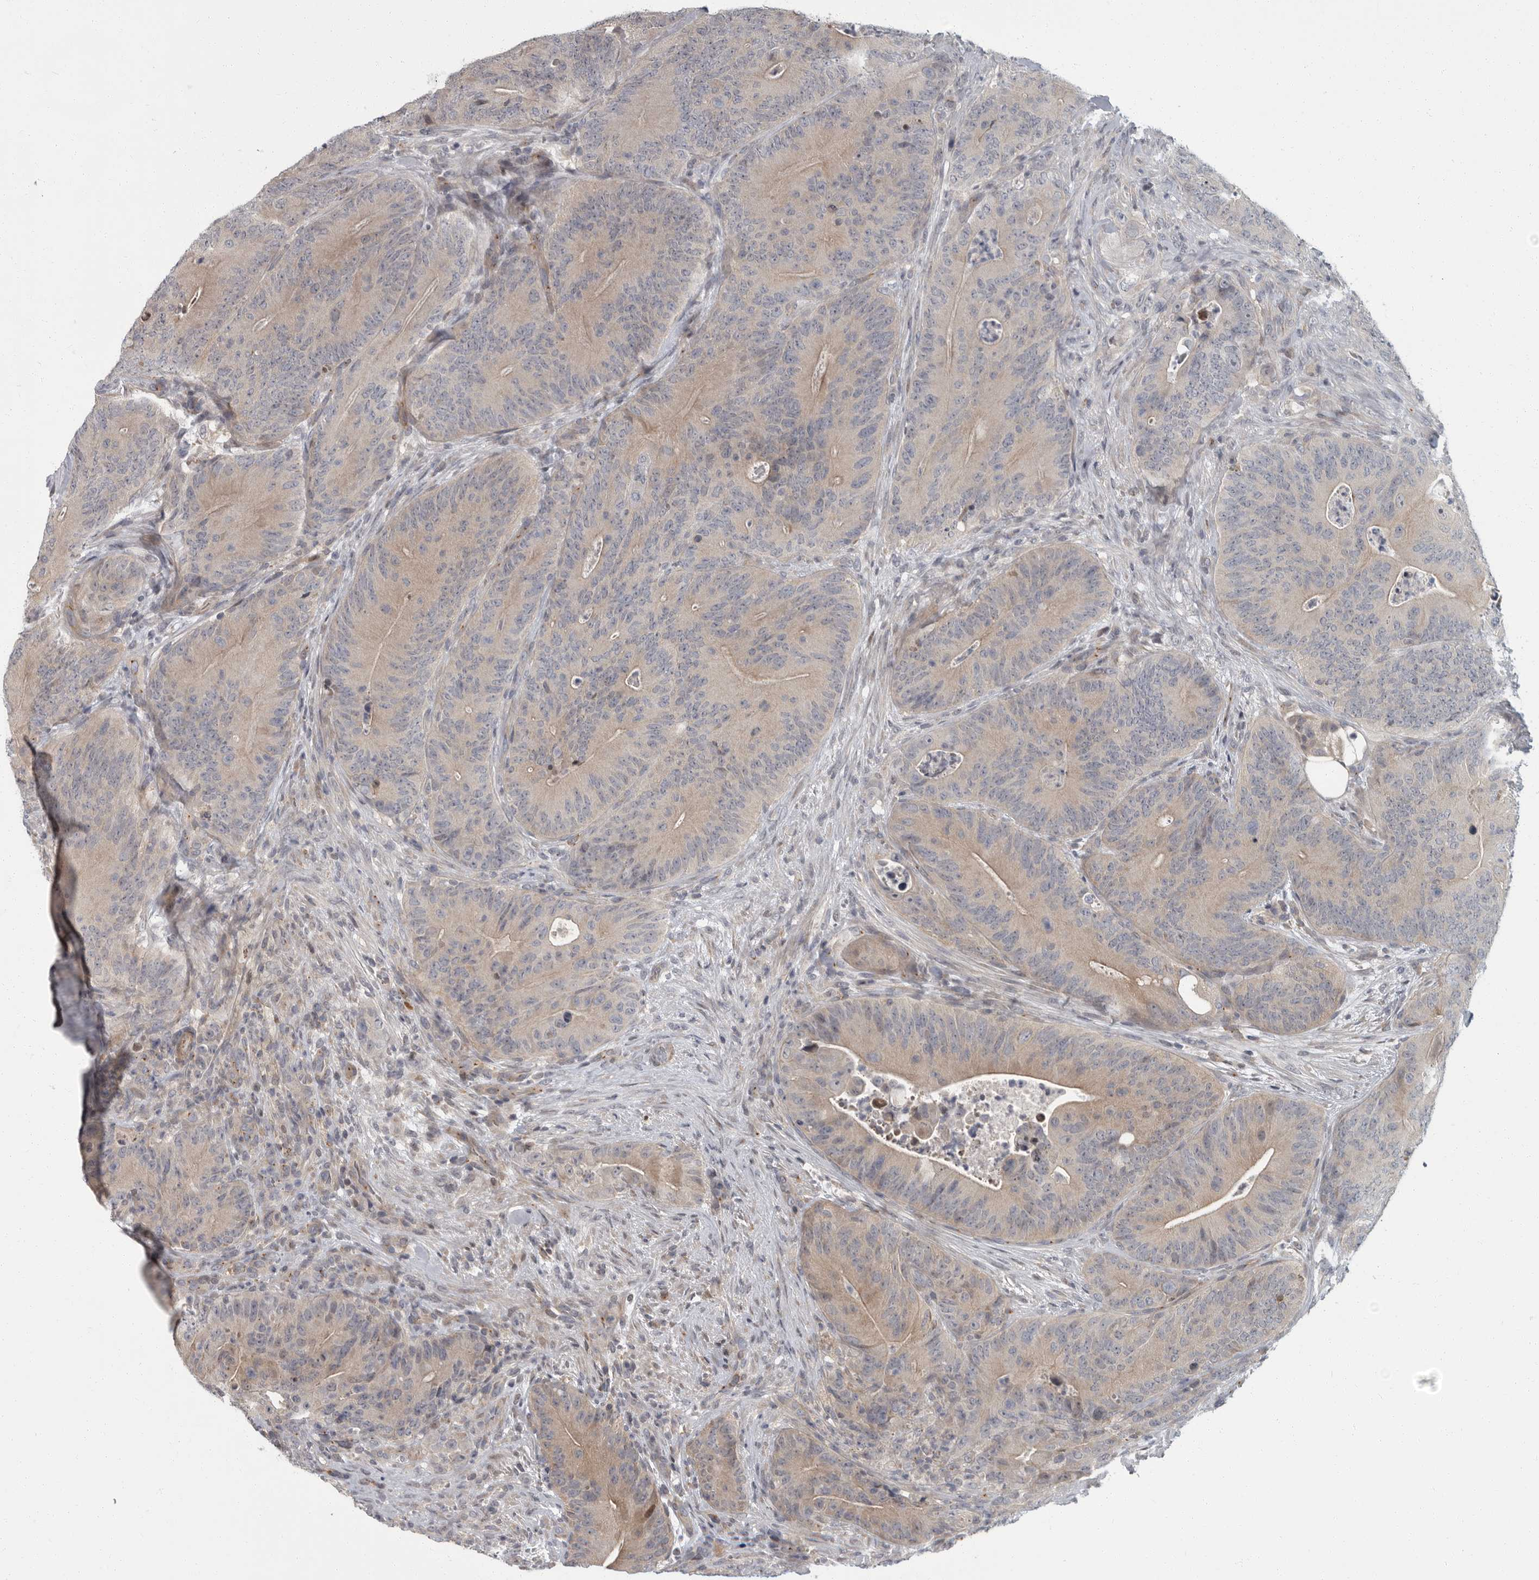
{"staining": {"intensity": "negative", "quantity": "none", "location": "none"}, "tissue": "colorectal cancer", "cell_type": "Tumor cells", "image_type": "cancer", "snomed": [{"axis": "morphology", "description": "Normal tissue, NOS"}, {"axis": "topography", "description": "Colon"}], "caption": "A photomicrograph of colorectal cancer stained for a protein reveals no brown staining in tumor cells. (Immunohistochemistry (ihc), brightfield microscopy, high magnification).", "gene": "PDE7A", "patient": {"sex": "female", "age": 82}}